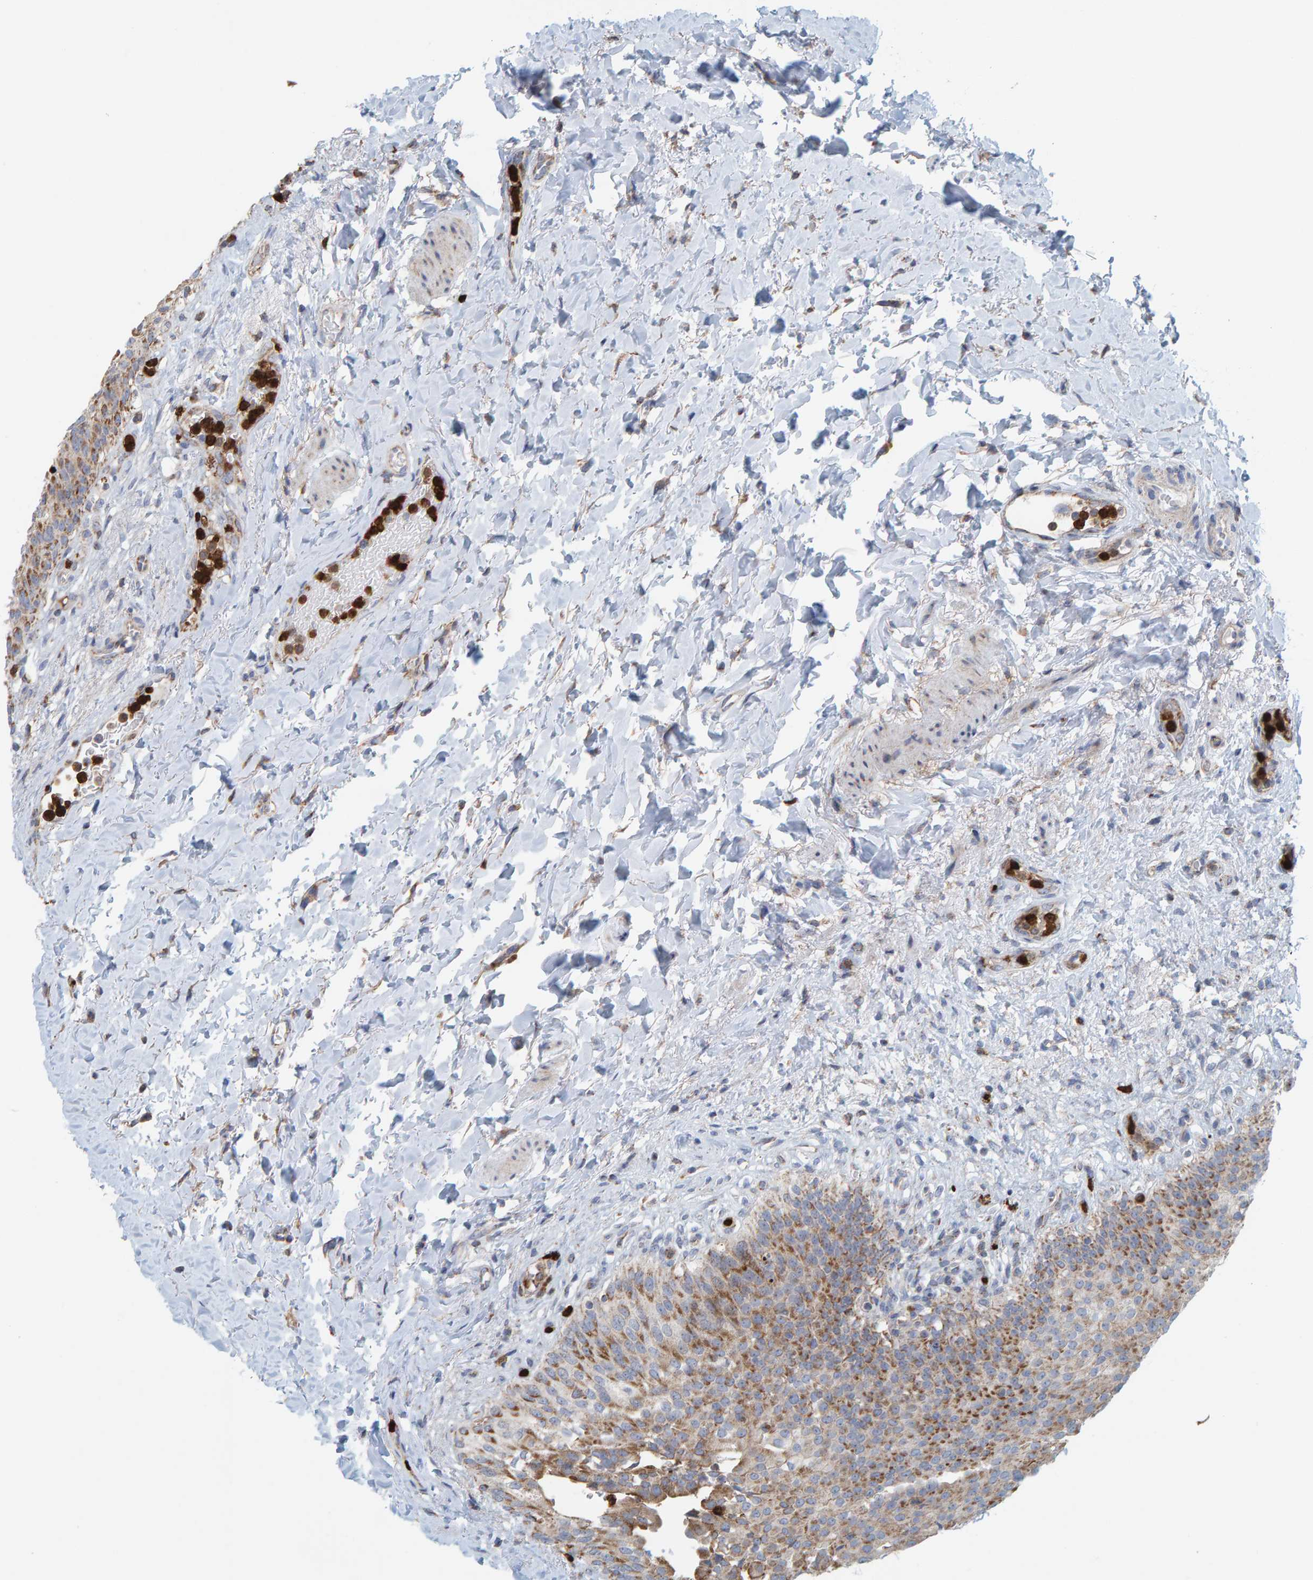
{"staining": {"intensity": "moderate", "quantity": ">75%", "location": "cytoplasmic/membranous"}, "tissue": "urinary bladder", "cell_type": "Urothelial cells", "image_type": "normal", "snomed": [{"axis": "morphology", "description": "Normal tissue, NOS"}, {"axis": "topography", "description": "Urinary bladder"}], "caption": "A medium amount of moderate cytoplasmic/membranous expression is appreciated in about >75% of urothelial cells in unremarkable urinary bladder. The staining was performed using DAB (3,3'-diaminobenzidine), with brown indicating positive protein expression. Nuclei are stained blue with hematoxylin.", "gene": "B9D1", "patient": {"sex": "female", "age": 60}}